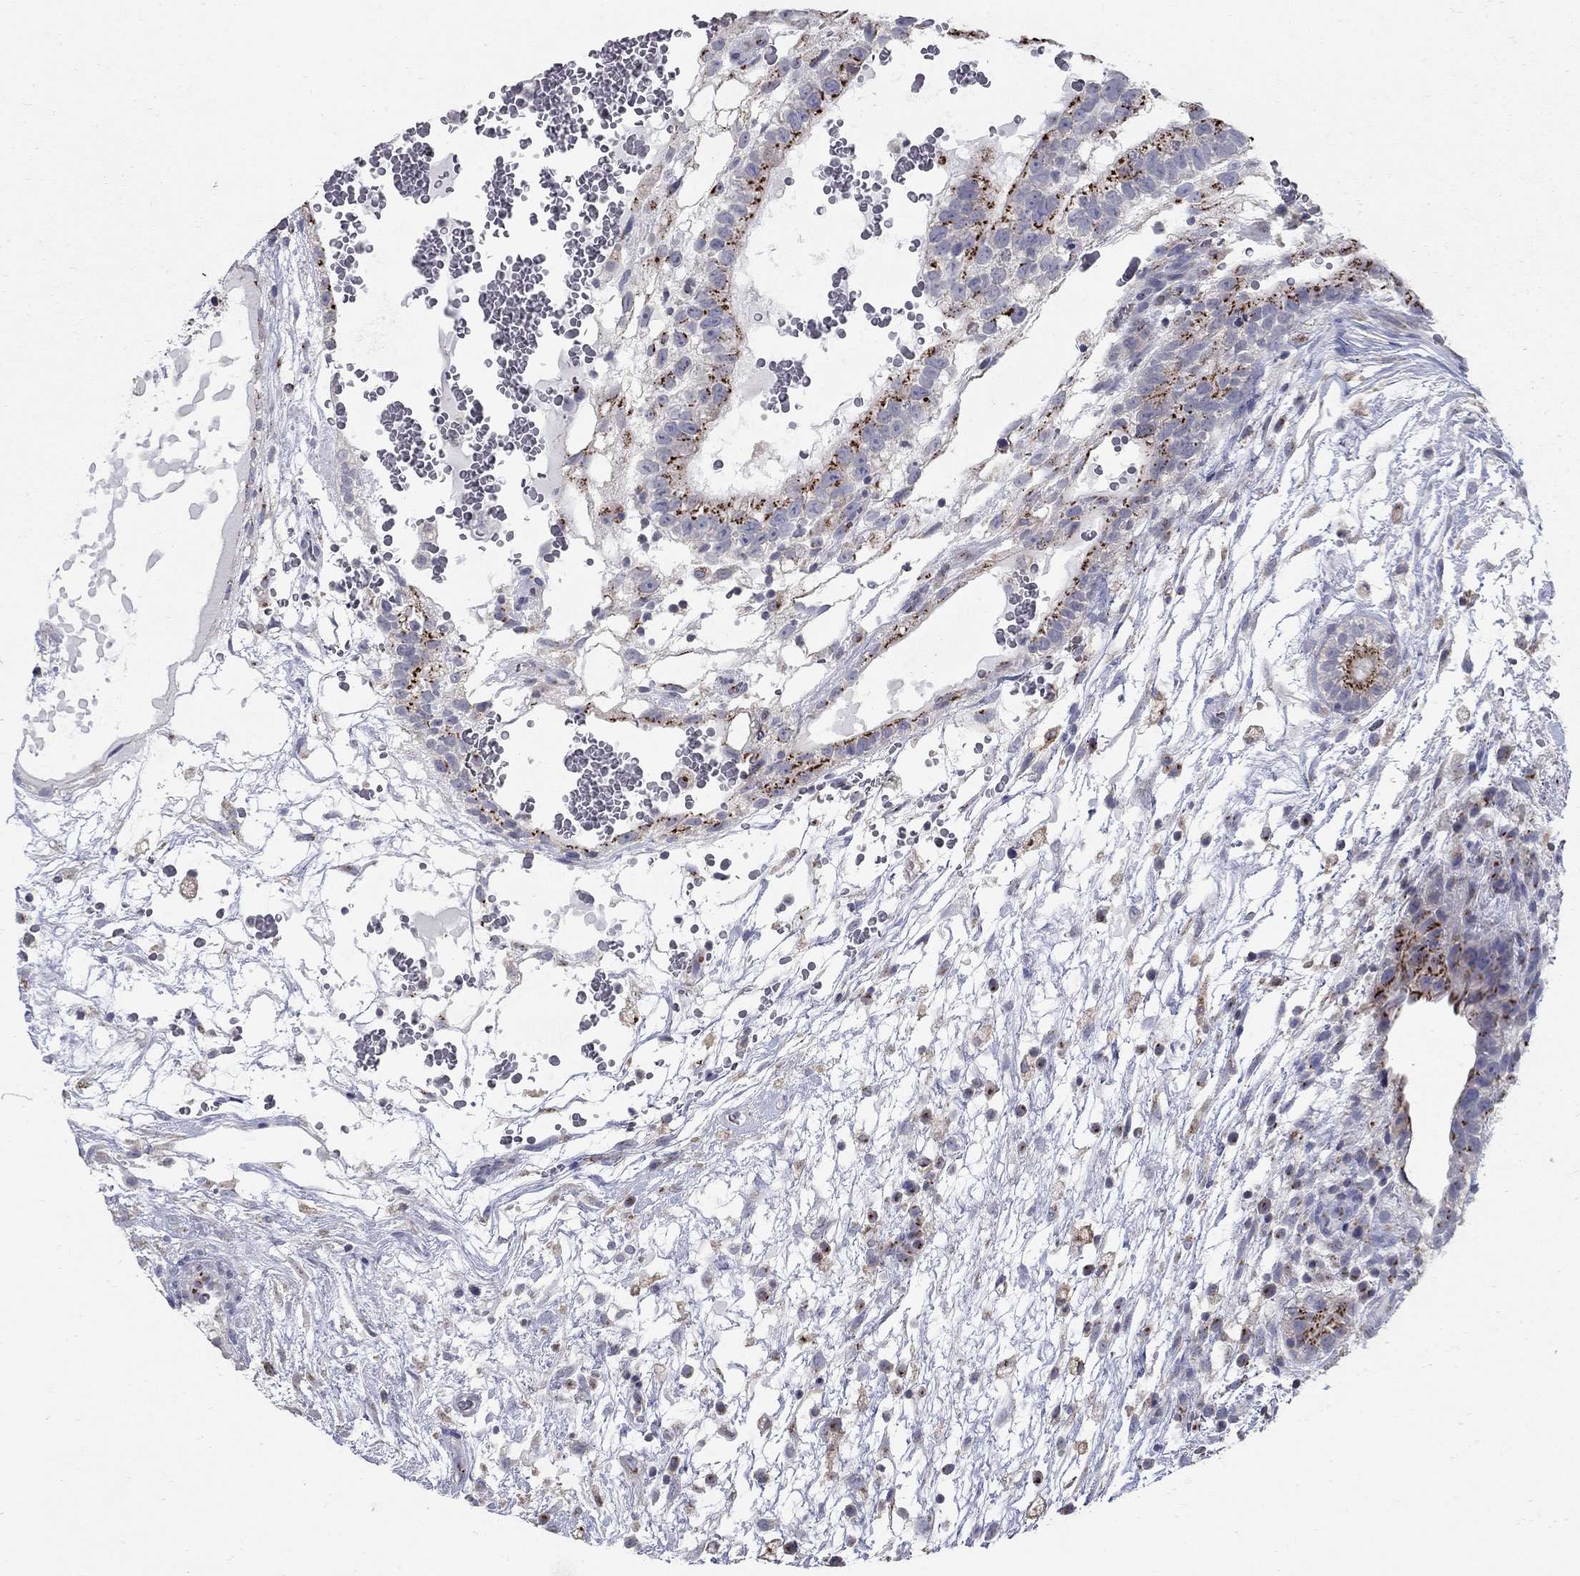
{"staining": {"intensity": "strong", "quantity": "<25%", "location": "cytoplasmic/membranous"}, "tissue": "testis cancer", "cell_type": "Tumor cells", "image_type": "cancer", "snomed": [{"axis": "morphology", "description": "Normal tissue, NOS"}, {"axis": "morphology", "description": "Carcinoma, Embryonal, NOS"}, {"axis": "topography", "description": "Testis"}], "caption": "This is an image of immunohistochemistry (IHC) staining of testis embryonal carcinoma, which shows strong staining in the cytoplasmic/membranous of tumor cells.", "gene": "KIAA0319L", "patient": {"sex": "male", "age": 32}}